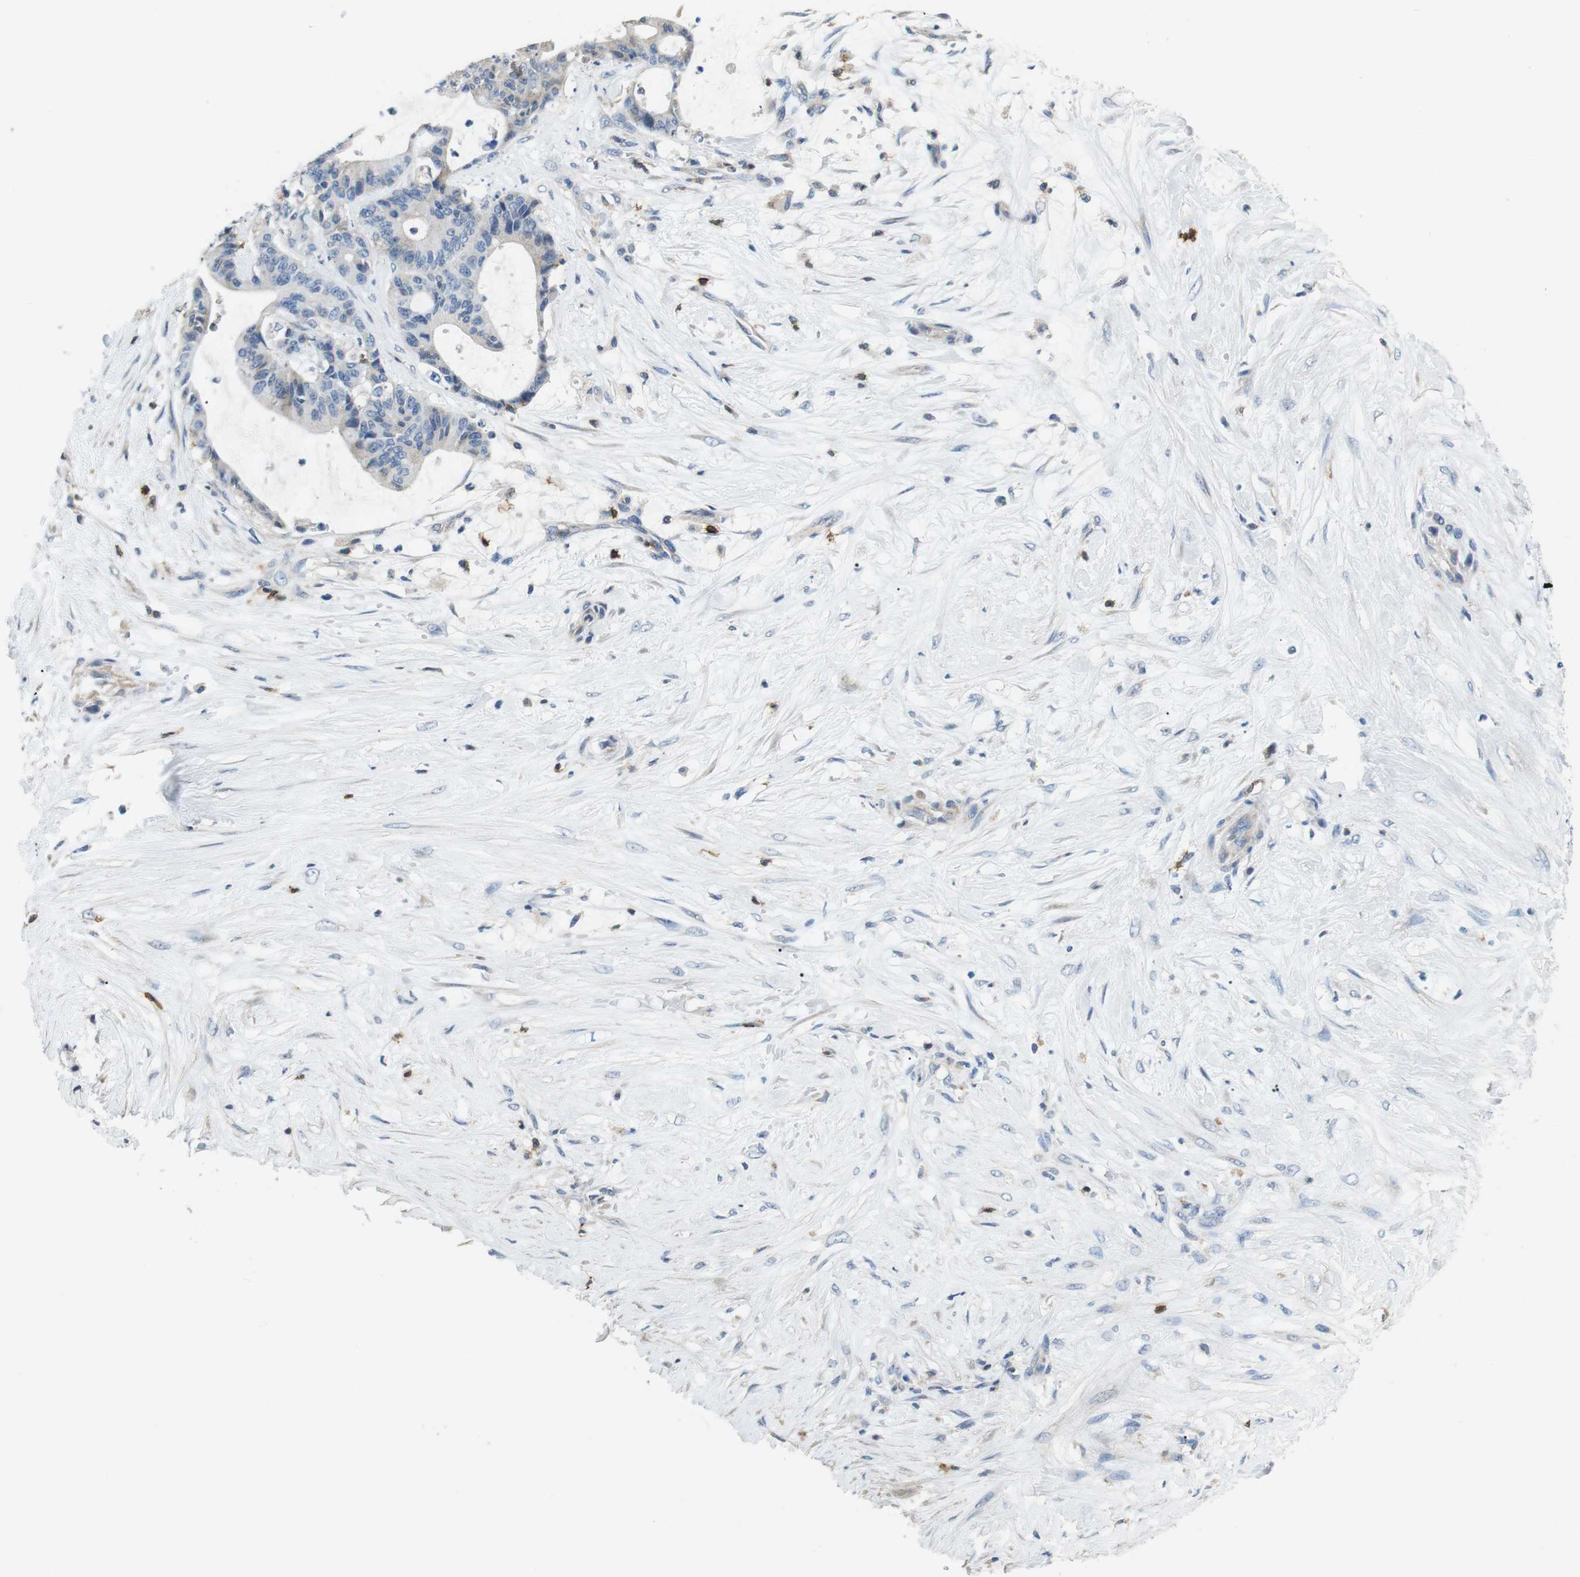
{"staining": {"intensity": "negative", "quantity": "none", "location": "none"}, "tissue": "liver cancer", "cell_type": "Tumor cells", "image_type": "cancer", "snomed": [{"axis": "morphology", "description": "Cholangiocarcinoma"}, {"axis": "topography", "description": "Liver"}], "caption": "The image demonstrates no staining of tumor cells in liver cancer (cholangiocarcinoma). Brightfield microscopy of immunohistochemistry (IHC) stained with DAB (brown) and hematoxylin (blue), captured at high magnification.", "gene": "CD6", "patient": {"sex": "female", "age": 73}}